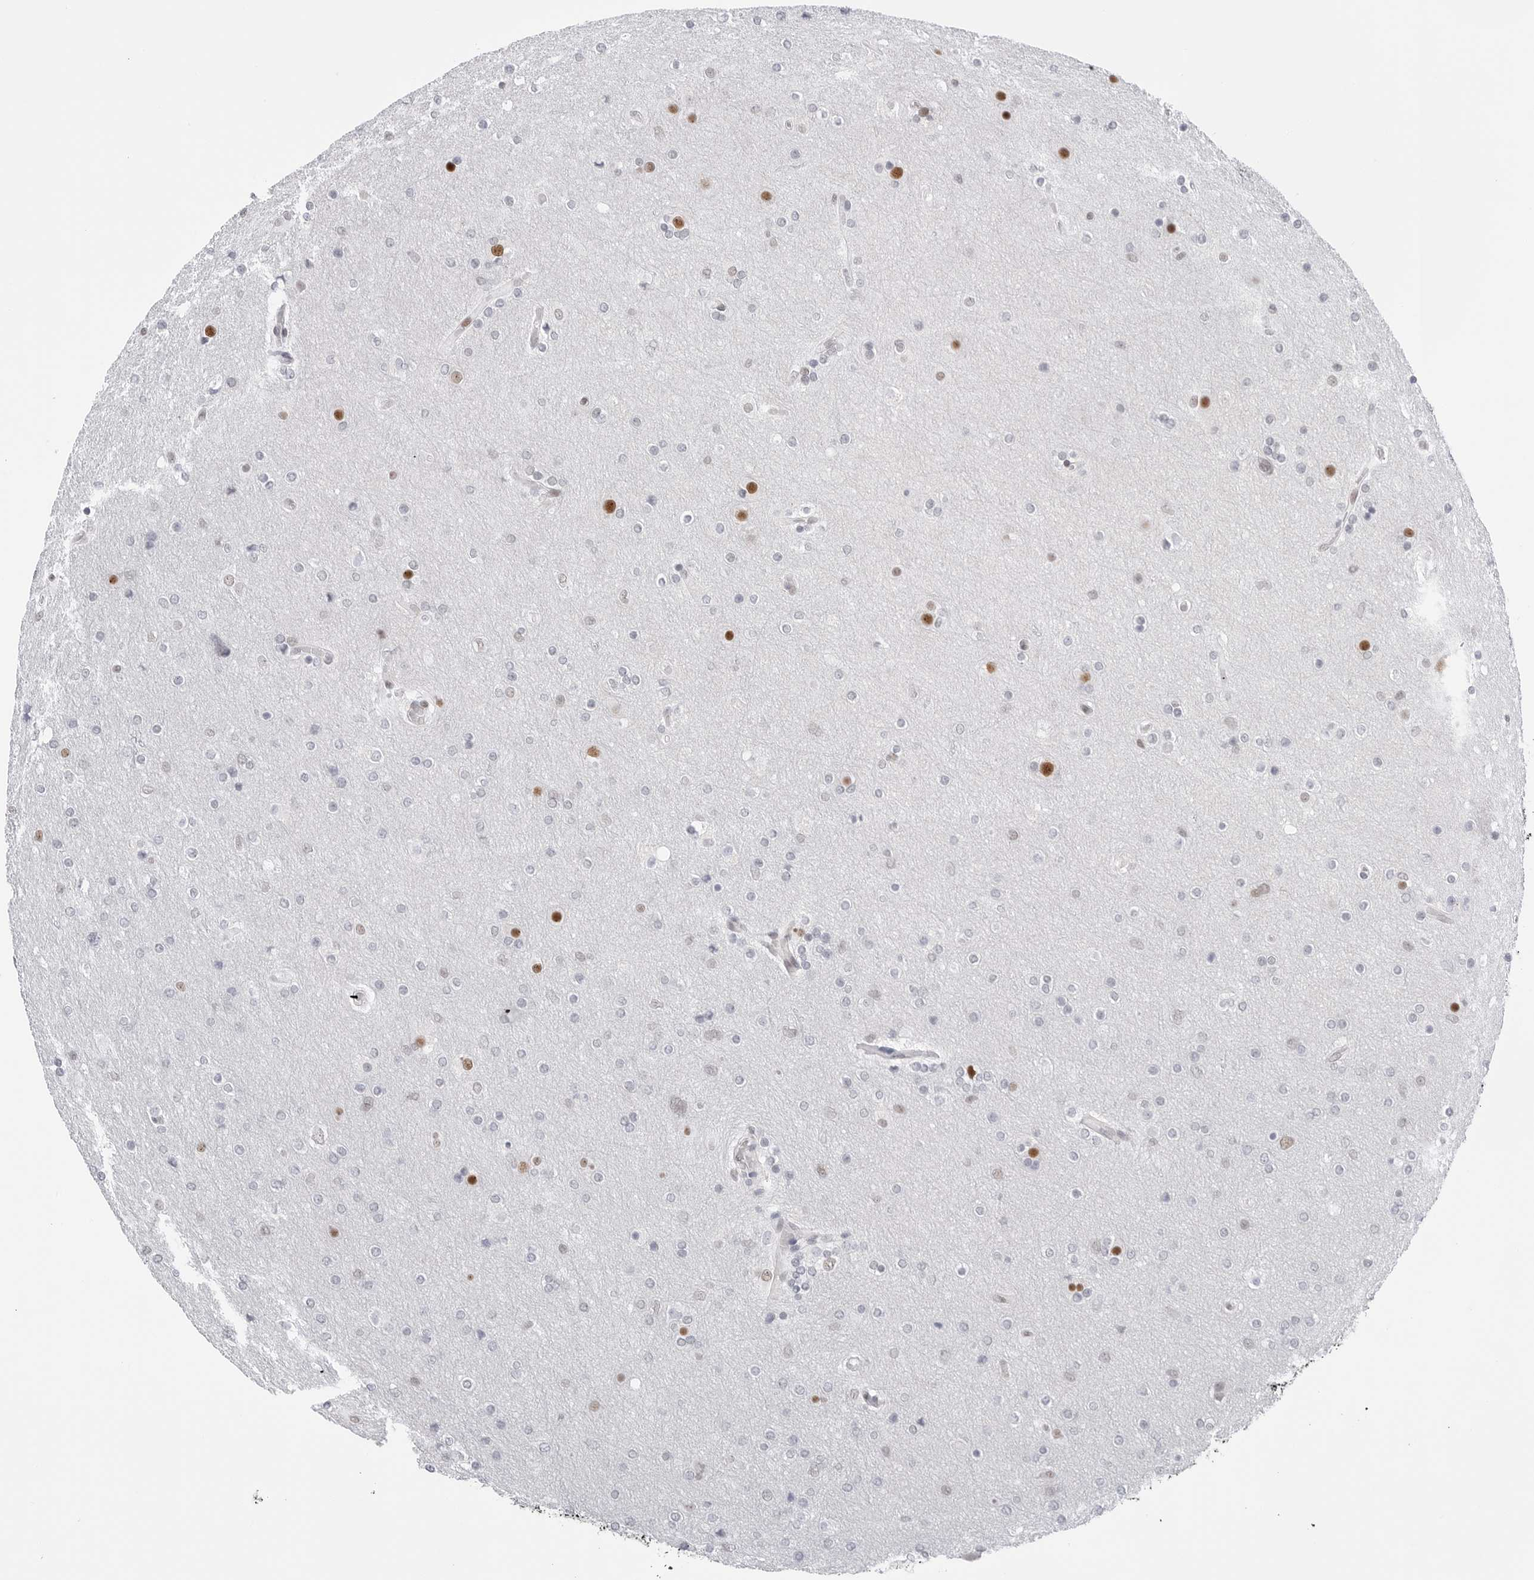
{"staining": {"intensity": "moderate", "quantity": "<25%", "location": "nuclear"}, "tissue": "glioma", "cell_type": "Tumor cells", "image_type": "cancer", "snomed": [{"axis": "morphology", "description": "Glioma, malignant, High grade"}, {"axis": "topography", "description": "Cerebral cortex"}], "caption": "Glioma stained with immunohistochemistry (IHC) shows moderate nuclear positivity in approximately <25% of tumor cells. The staining is performed using DAB (3,3'-diaminobenzidine) brown chromogen to label protein expression. The nuclei are counter-stained blue using hematoxylin.", "gene": "C1orf162", "patient": {"sex": "female", "age": 36}}